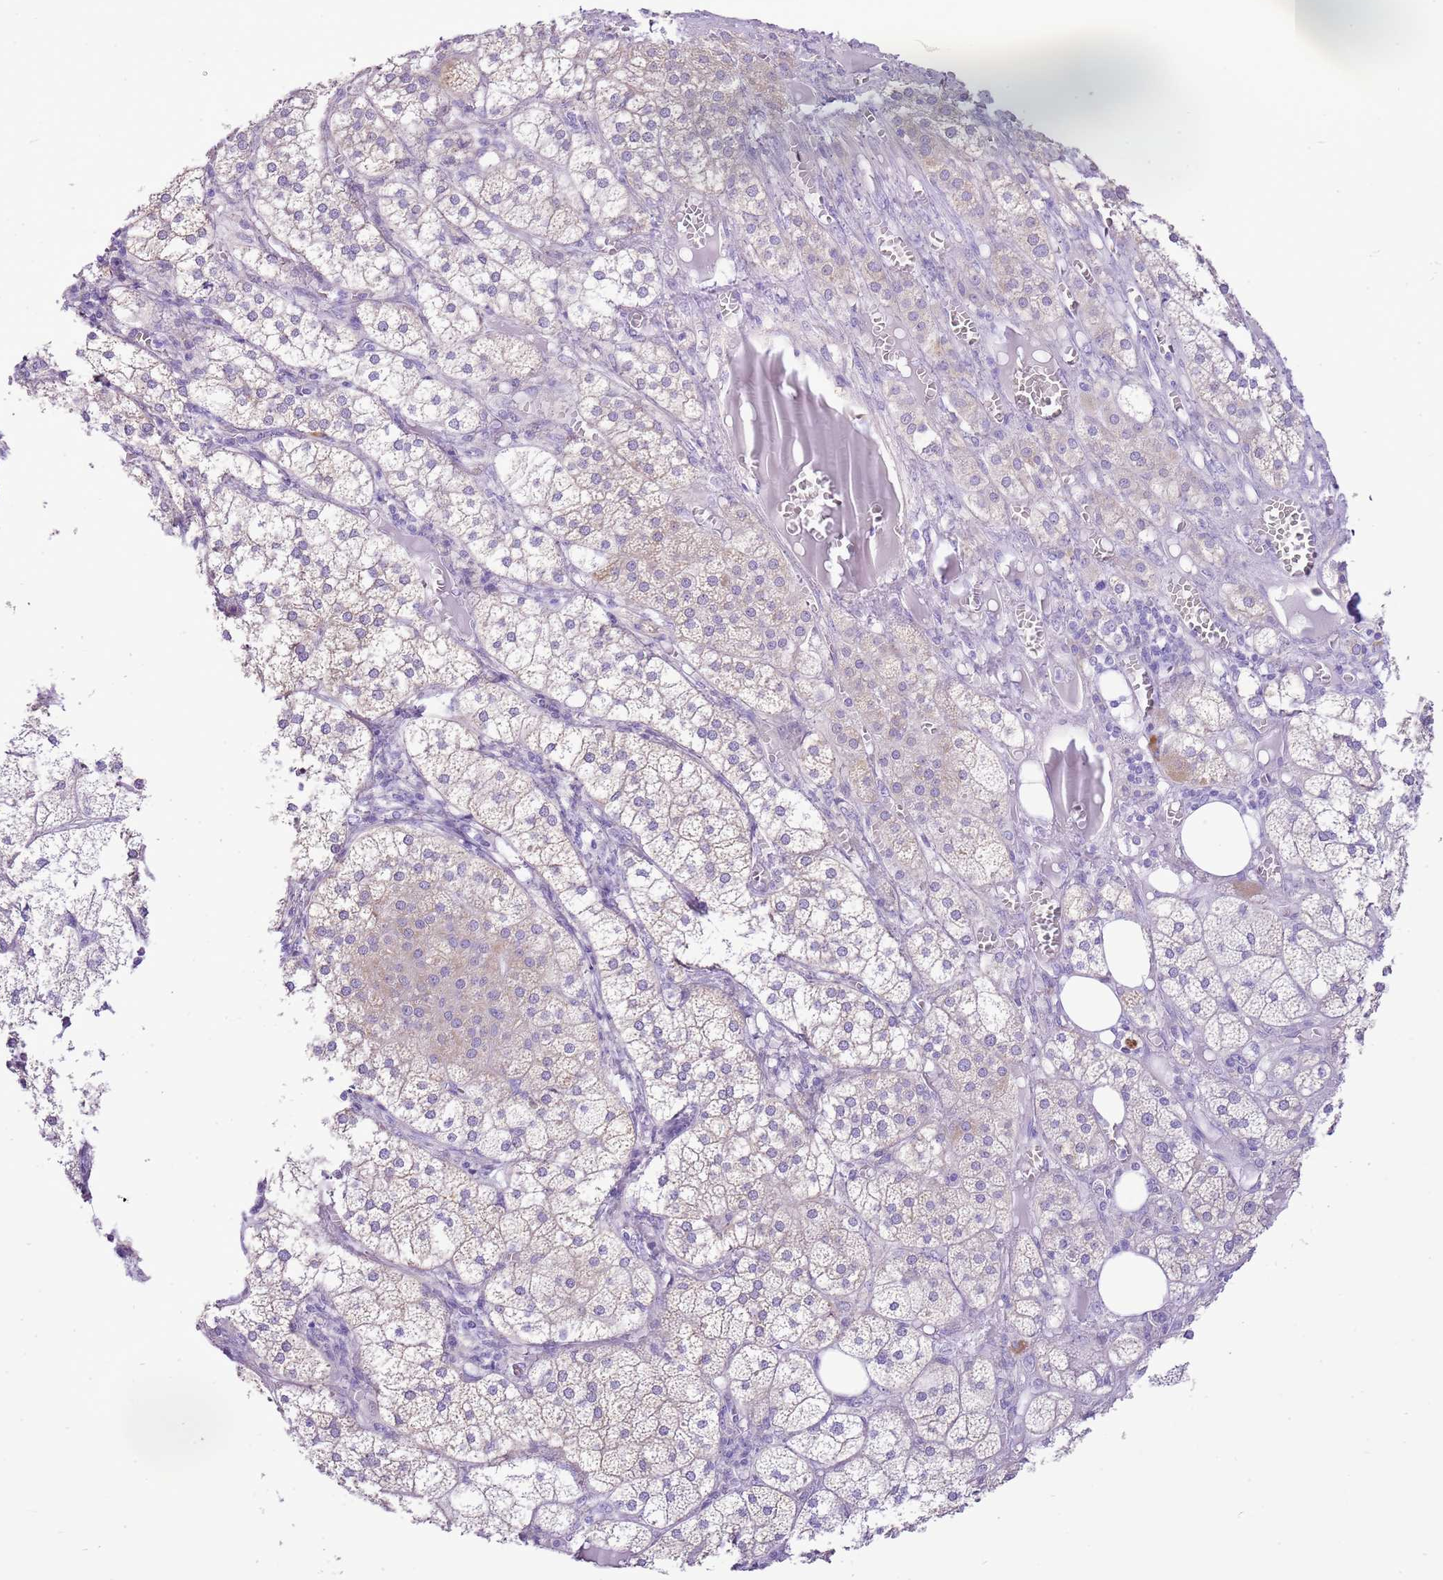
{"staining": {"intensity": "weak", "quantity": "<25%", "location": "cytoplasmic/membranous"}, "tissue": "adrenal gland", "cell_type": "Glandular cells", "image_type": "normal", "snomed": [{"axis": "morphology", "description": "Normal tissue, NOS"}, {"axis": "topography", "description": "Adrenal gland"}], "caption": "This is a photomicrograph of immunohistochemistry staining of normal adrenal gland, which shows no staining in glandular cells.", "gene": "AAR2", "patient": {"sex": "female", "age": 61}}